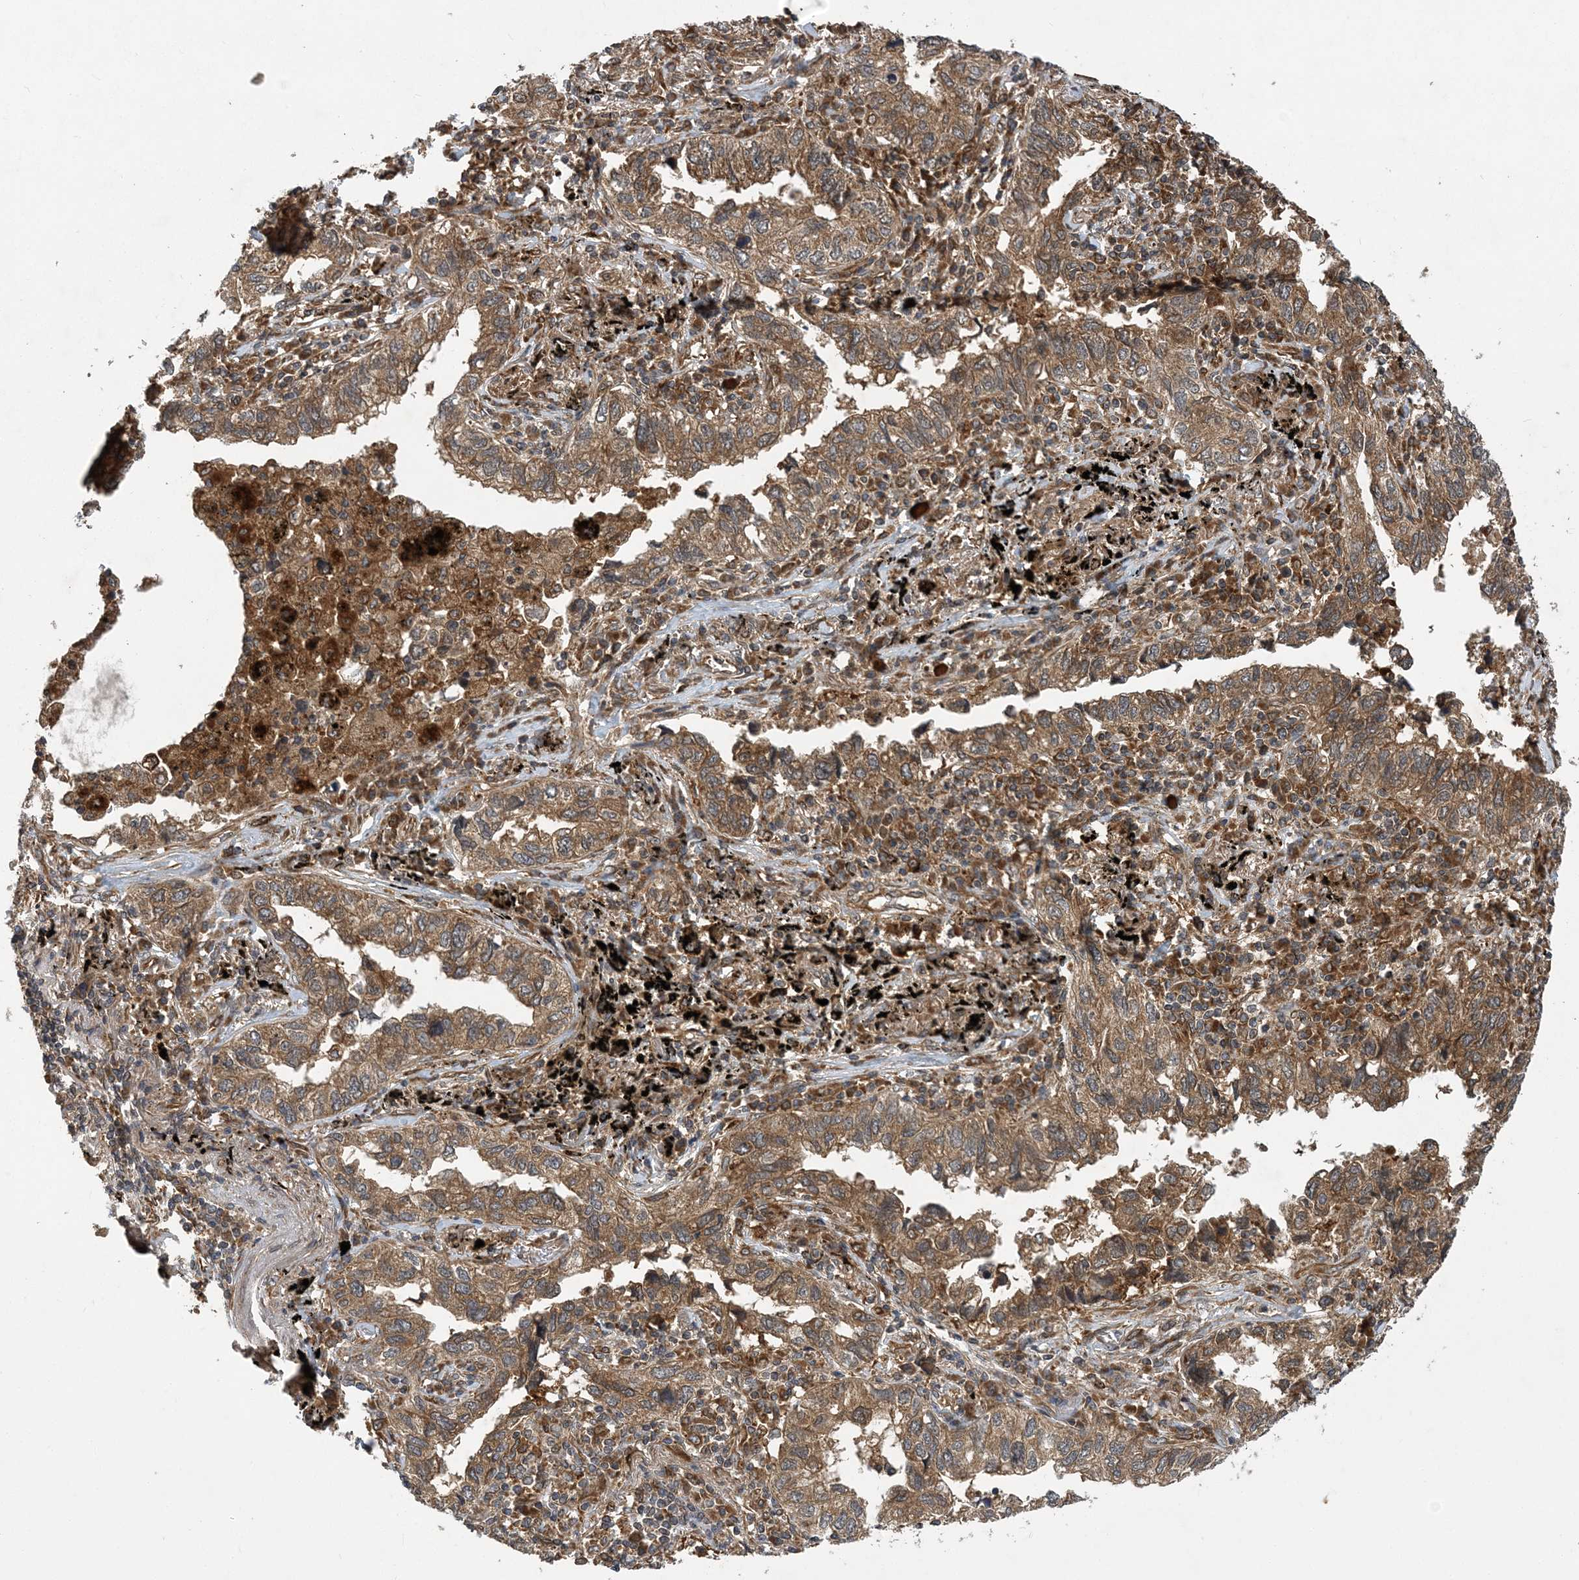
{"staining": {"intensity": "moderate", "quantity": ">75%", "location": "cytoplasmic/membranous"}, "tissue": "lung cancer", "cell_type": "Tumor cells", "image_type": "cancer", "snomed": [{"axis": "morphology", "description": "Adenocarcinoma, NOS"}, {"axis": "topography", "description": "Lung"}], "caption": "Immunohistochemistry of lung cancer demonstrates medium levels of moderate cytoplasmic/membranous expression in about >75% of tumor cells.", "gene": "ATG3", "patient": {"sex": "male", "age": 65}}